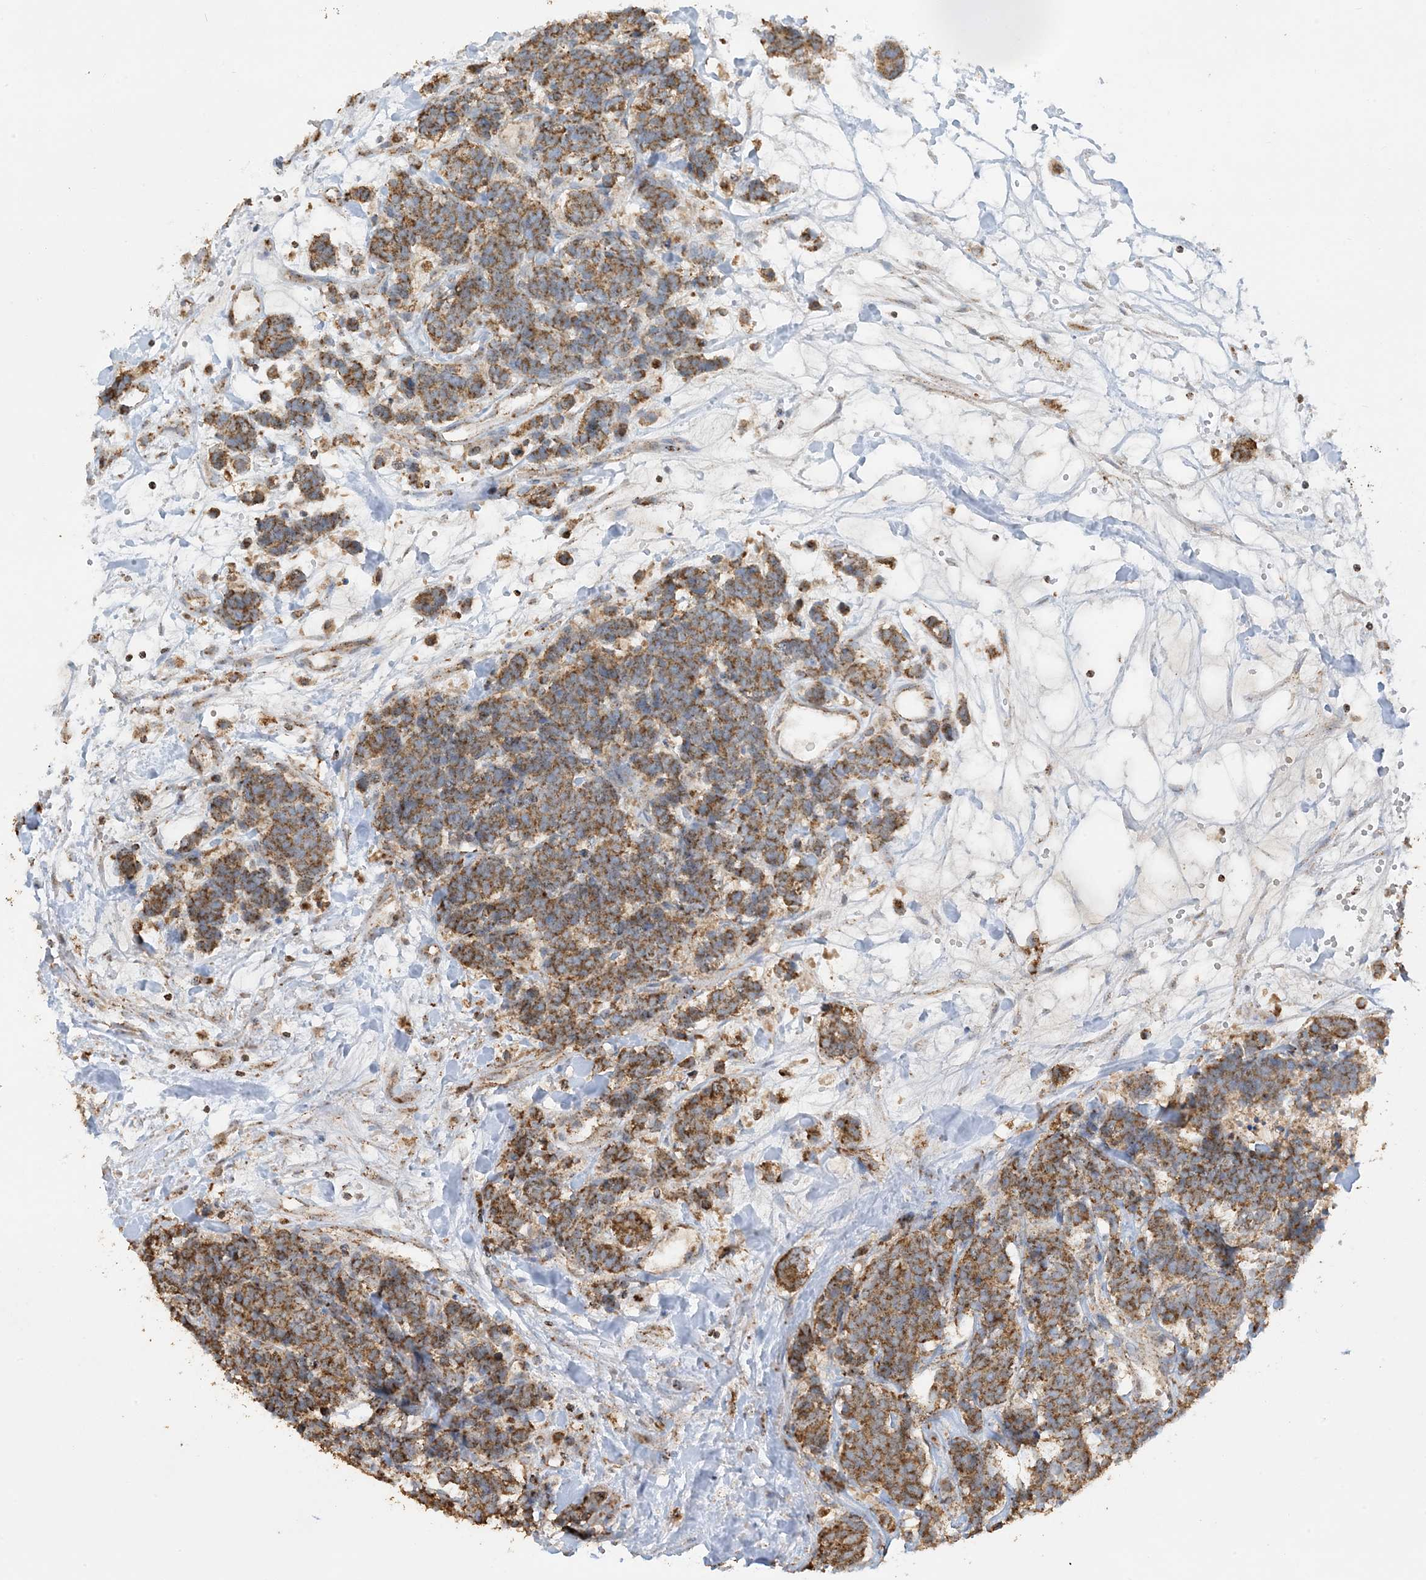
{"staining": {"intensity": "moderate", "quantity": ">75%", "location": "cytoplasmic/membranous"}, "tissue": "carcinoid", "cell_type": "Tumor cells", "image_type": "cancer", "snomed": [{"axis": "morphology", "description": "Carcinoma, NOS"}, {"axis": "morphology", "description": "Carcinoid, malignant, NOS"}, {"axis": "topography", "description": "Urinary bladder"}], "caption": "Immunohistochemical staining of carcinoma exhibits medium levels of moderate cytoplasmic/membranous staining in about >75% of tumor cells.", "gene": "AGA", "patient": {"sex": "male", "age": 57}}